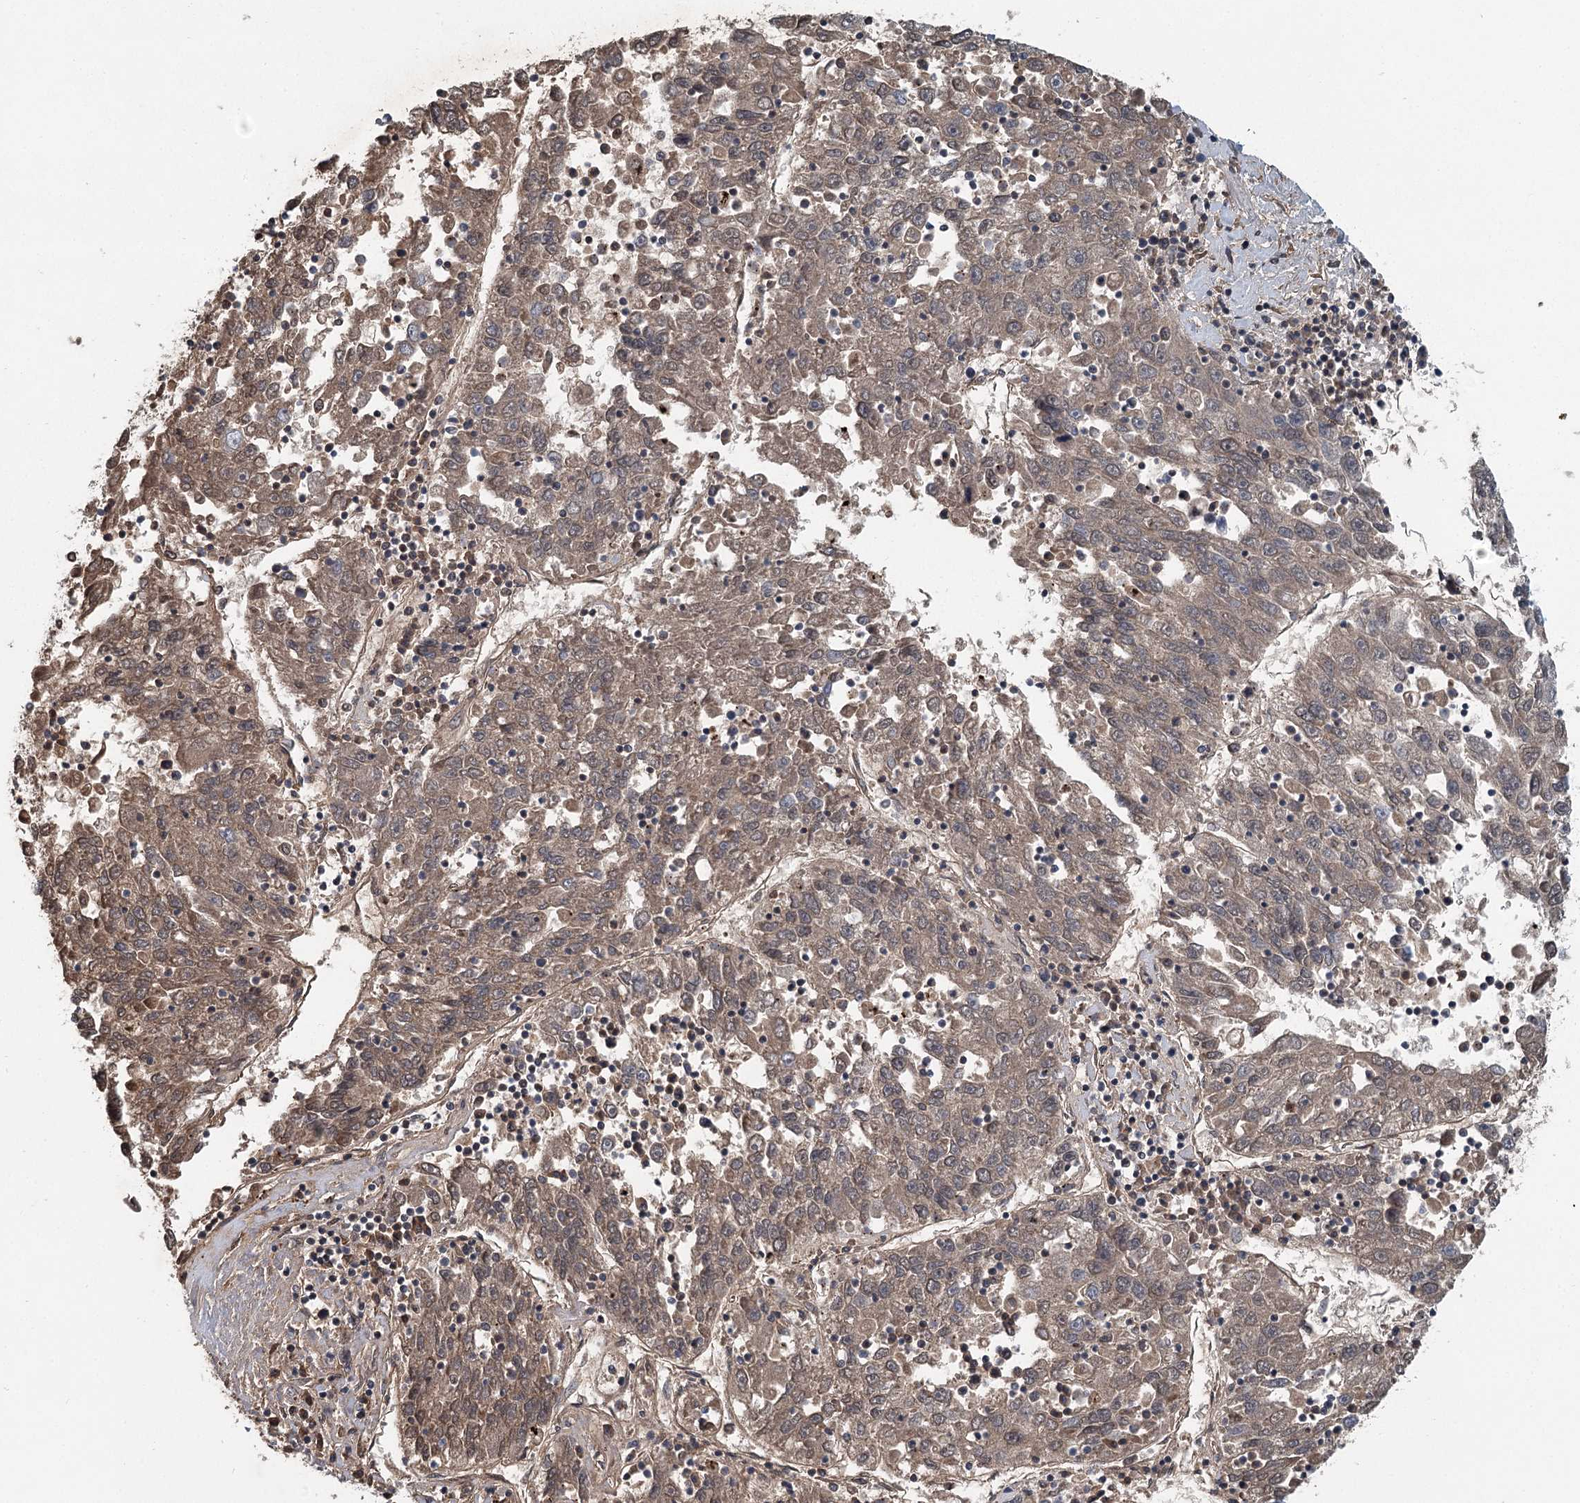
{"staining": {"intensity": "weak", "quantity": ">75%", "location": "cytoplasmic/membranous"}, "tissue": "liver cancer", "cell_type": "Tumor cells", "image_type": "cancer", "snomed": [{"axis": "morphology", "description": "Carcinoma, Hepatocellular, NOS"}, {"axis": "topography", "description": "Liver"}], "caption": "A photomicrograph of liver cancer stained for a protein reveals weak cytoplasmic/membranous brown staining in tumor cells.", "gene": "IQSEC1", "patient": {"sex": "male", "age": 49}}